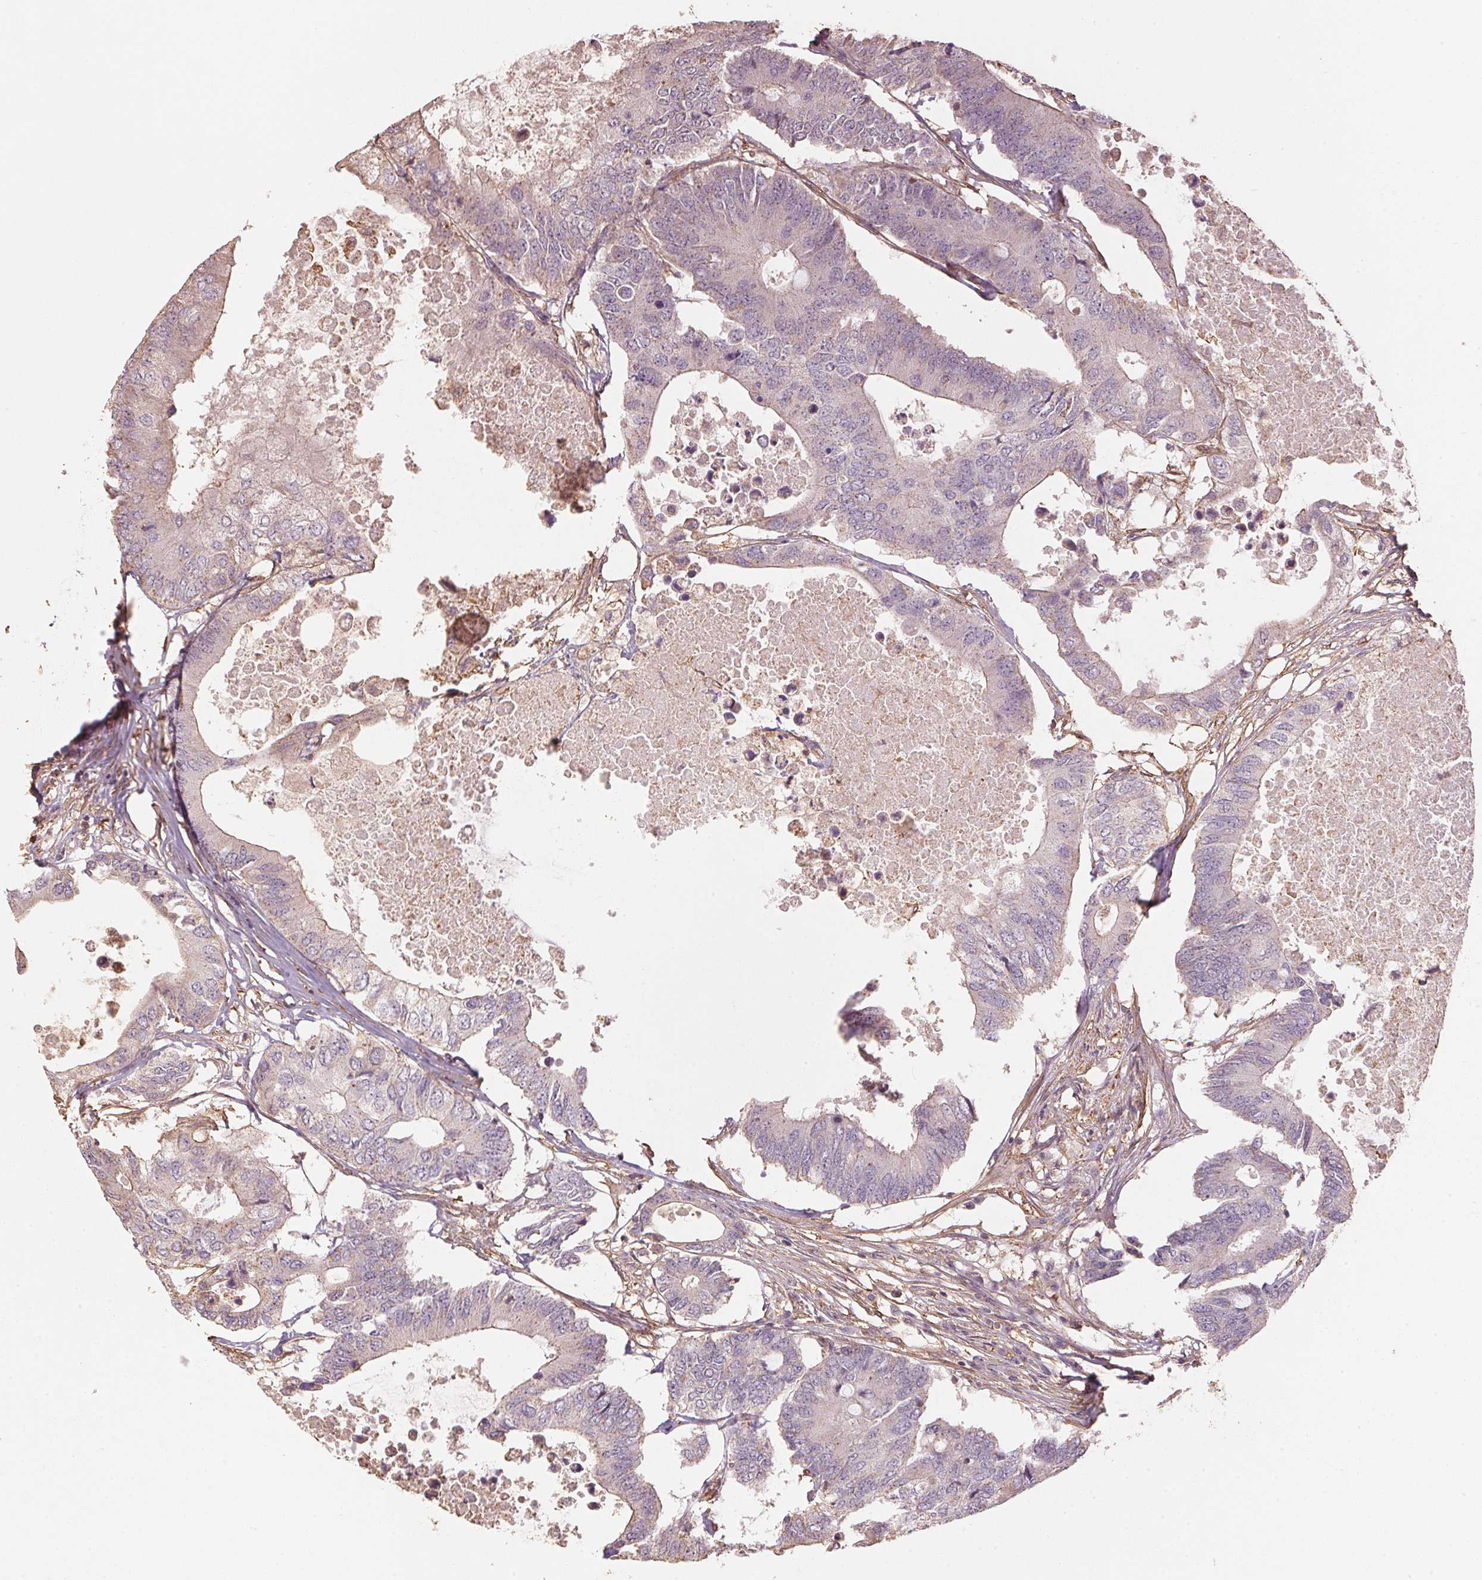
{"staining": {"intensity": "weak", "quantity": "<25%", "location": "cytoplasmic/membranous"}, "tissue": "colorectal cancer", "cell_type": "Tumor cells", "image_type": "cancer", "snomed": [{"axis": "morphology", "description": "Adenocarcinoma, NOS"}, {"axis": "topography", "description": "Colon"}], "caption": "This is a image of immunohistochemistry staining of colorectal cancer, which shows no expression in tumor cells.", "gene": "QDPR", "patient": {"sex": "male", "age": 71}}